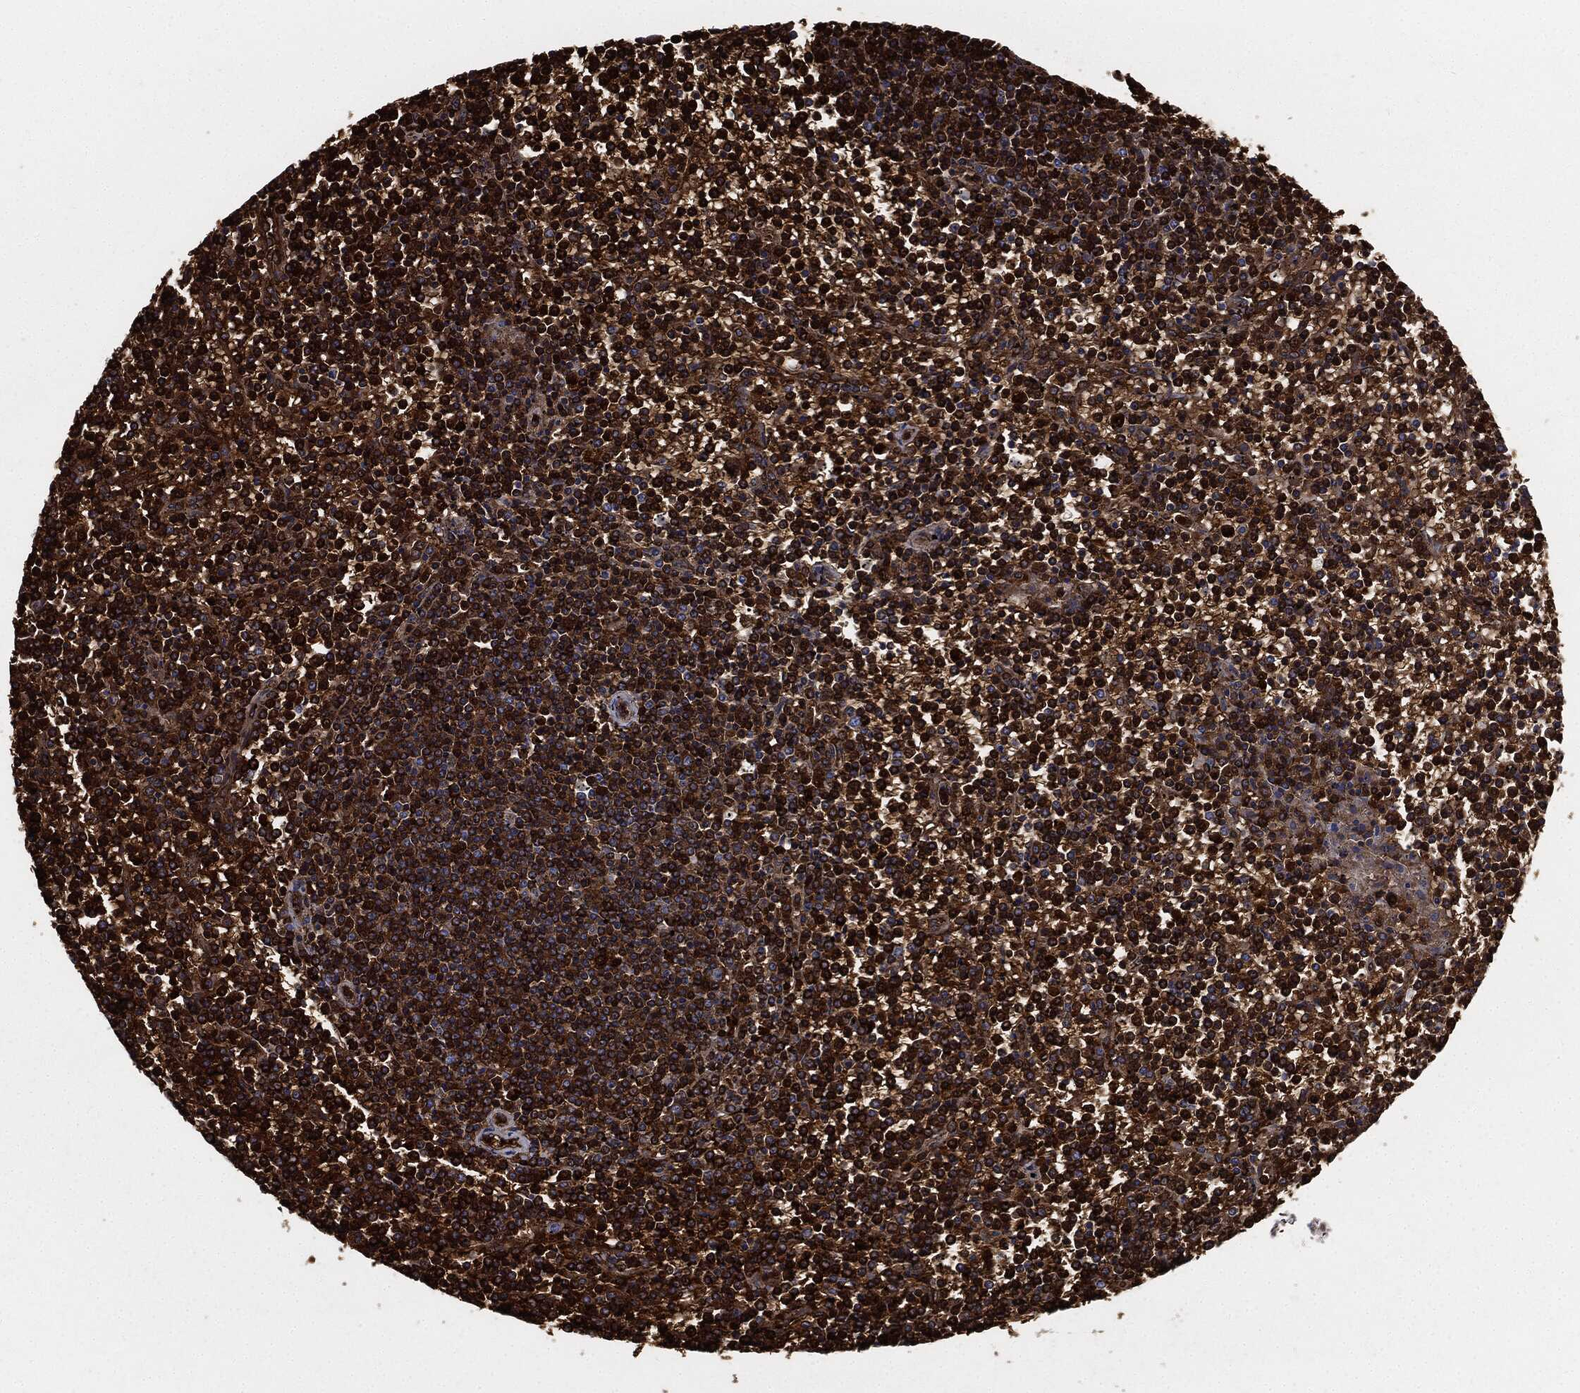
{"staining": {"intensity": "strong", "quantity": ">75%", "location": "cytoplasmic/membranous"}, "tissue": "lymphoma", "cell_type": "Tumor cells", "image_type": "cancer", "snomed": [{"axis": "morphology", "description": "Malignant lymphoma, non-Hodgkin's type, Low grade"}, {"axis": "topography", "description": "Spleen"}], "caption": "An immunohistochemistry (IHC) photomicrograph of neoplastic tissue is shown. Protein staining in brown shows strong cytoplasmic/membranous positivity in lymphoma within tumor cells.", "gene": "PRDX2", "patient": {"sex": "female", "age": 19}}